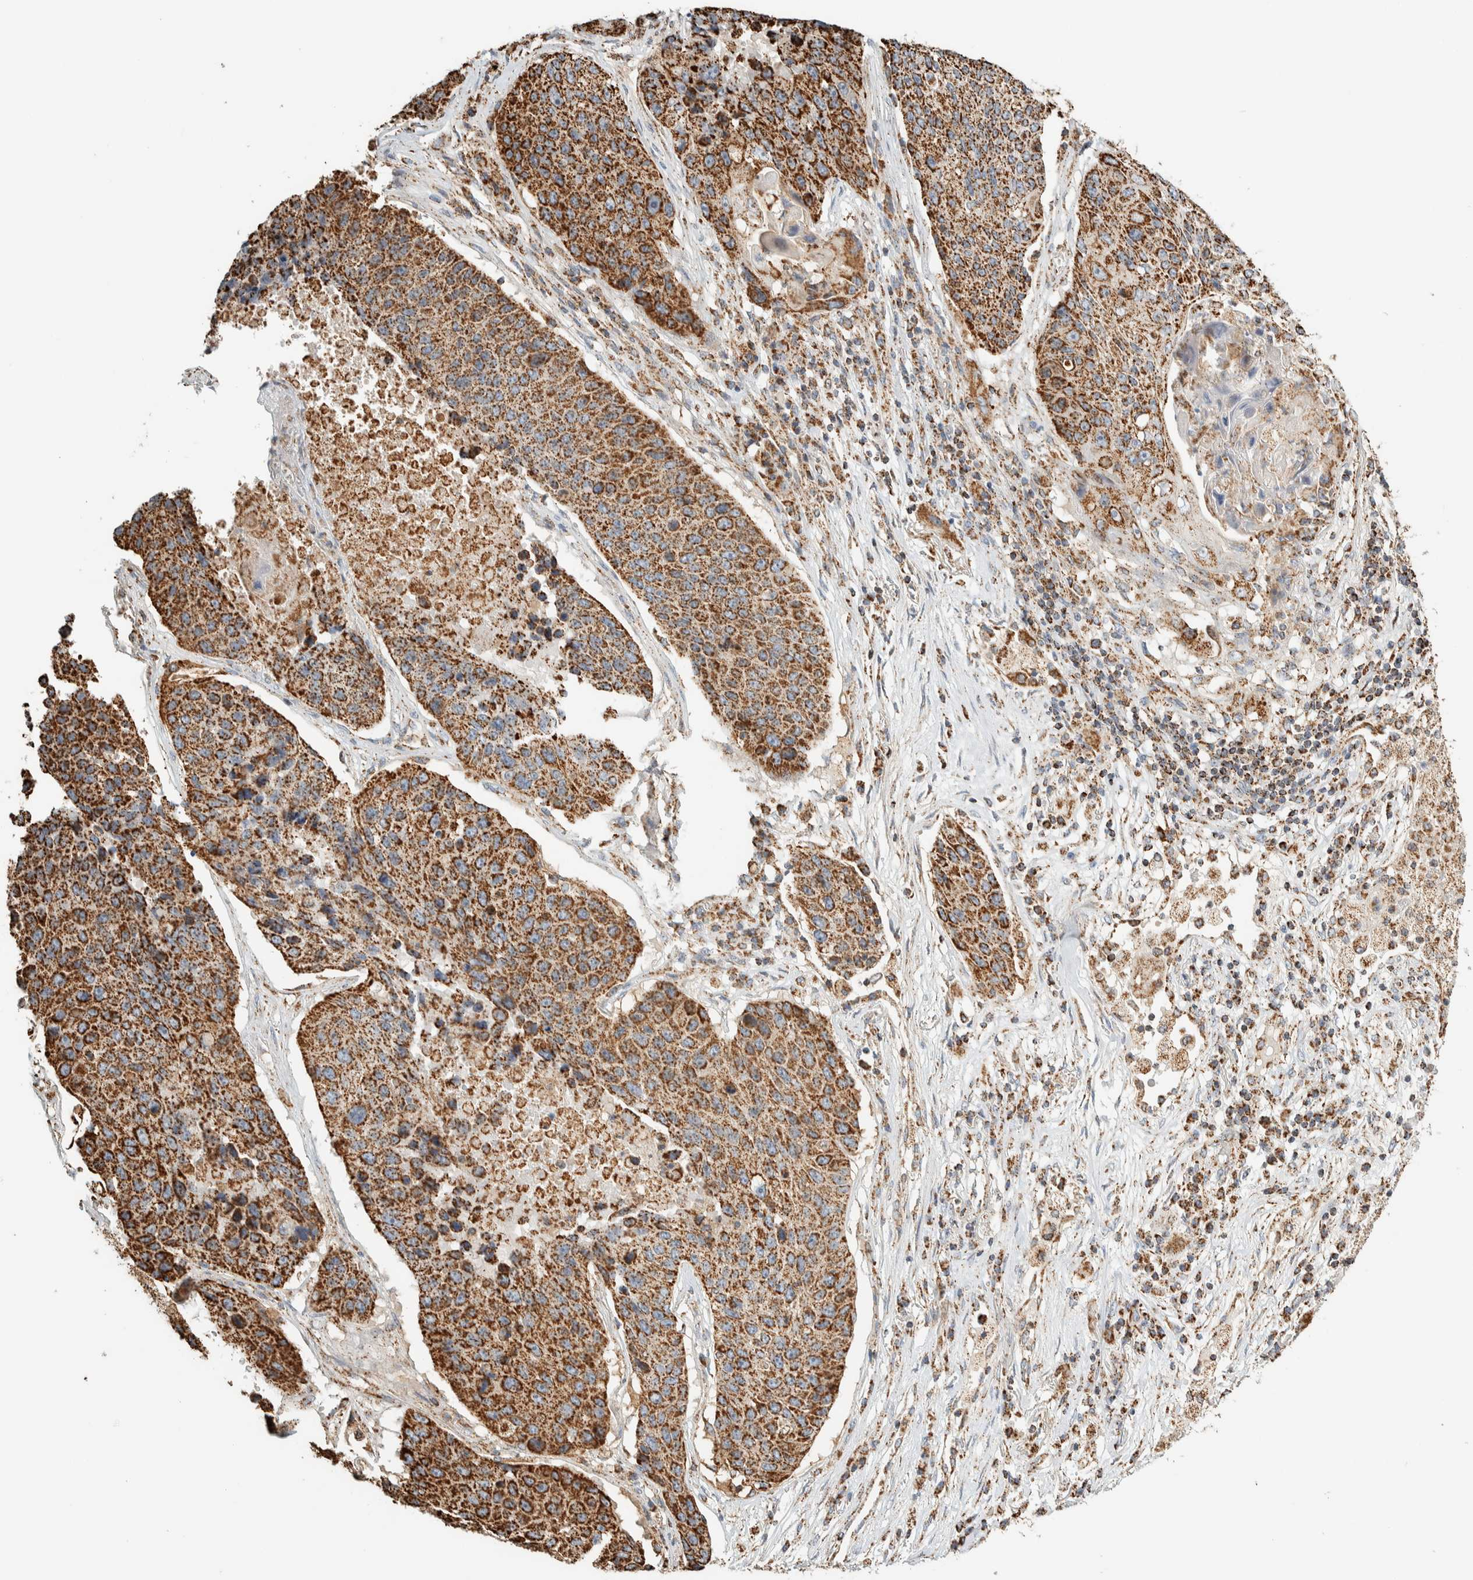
{"staining": {"intensity": "strong", "quantity": ">75%", "location": "cytoplasmic/membranous"}, "tissue": "lung cancer", "cell_type": "Tumor cells", "image_type": "cancer", "snomed": [{"axis": "morphology", "description": "Squamous cell carcinoma, NOS"}, {"axis": "topography", "description": "Lung"}], "caption": "Brown immunohistochemical staining in lung cancer reveals strong cytoplasmic/membranous expression in approximately >75% of tumor cells.", "gene": "ZNF454", "patient": {"sex": "male", "age": 61}}